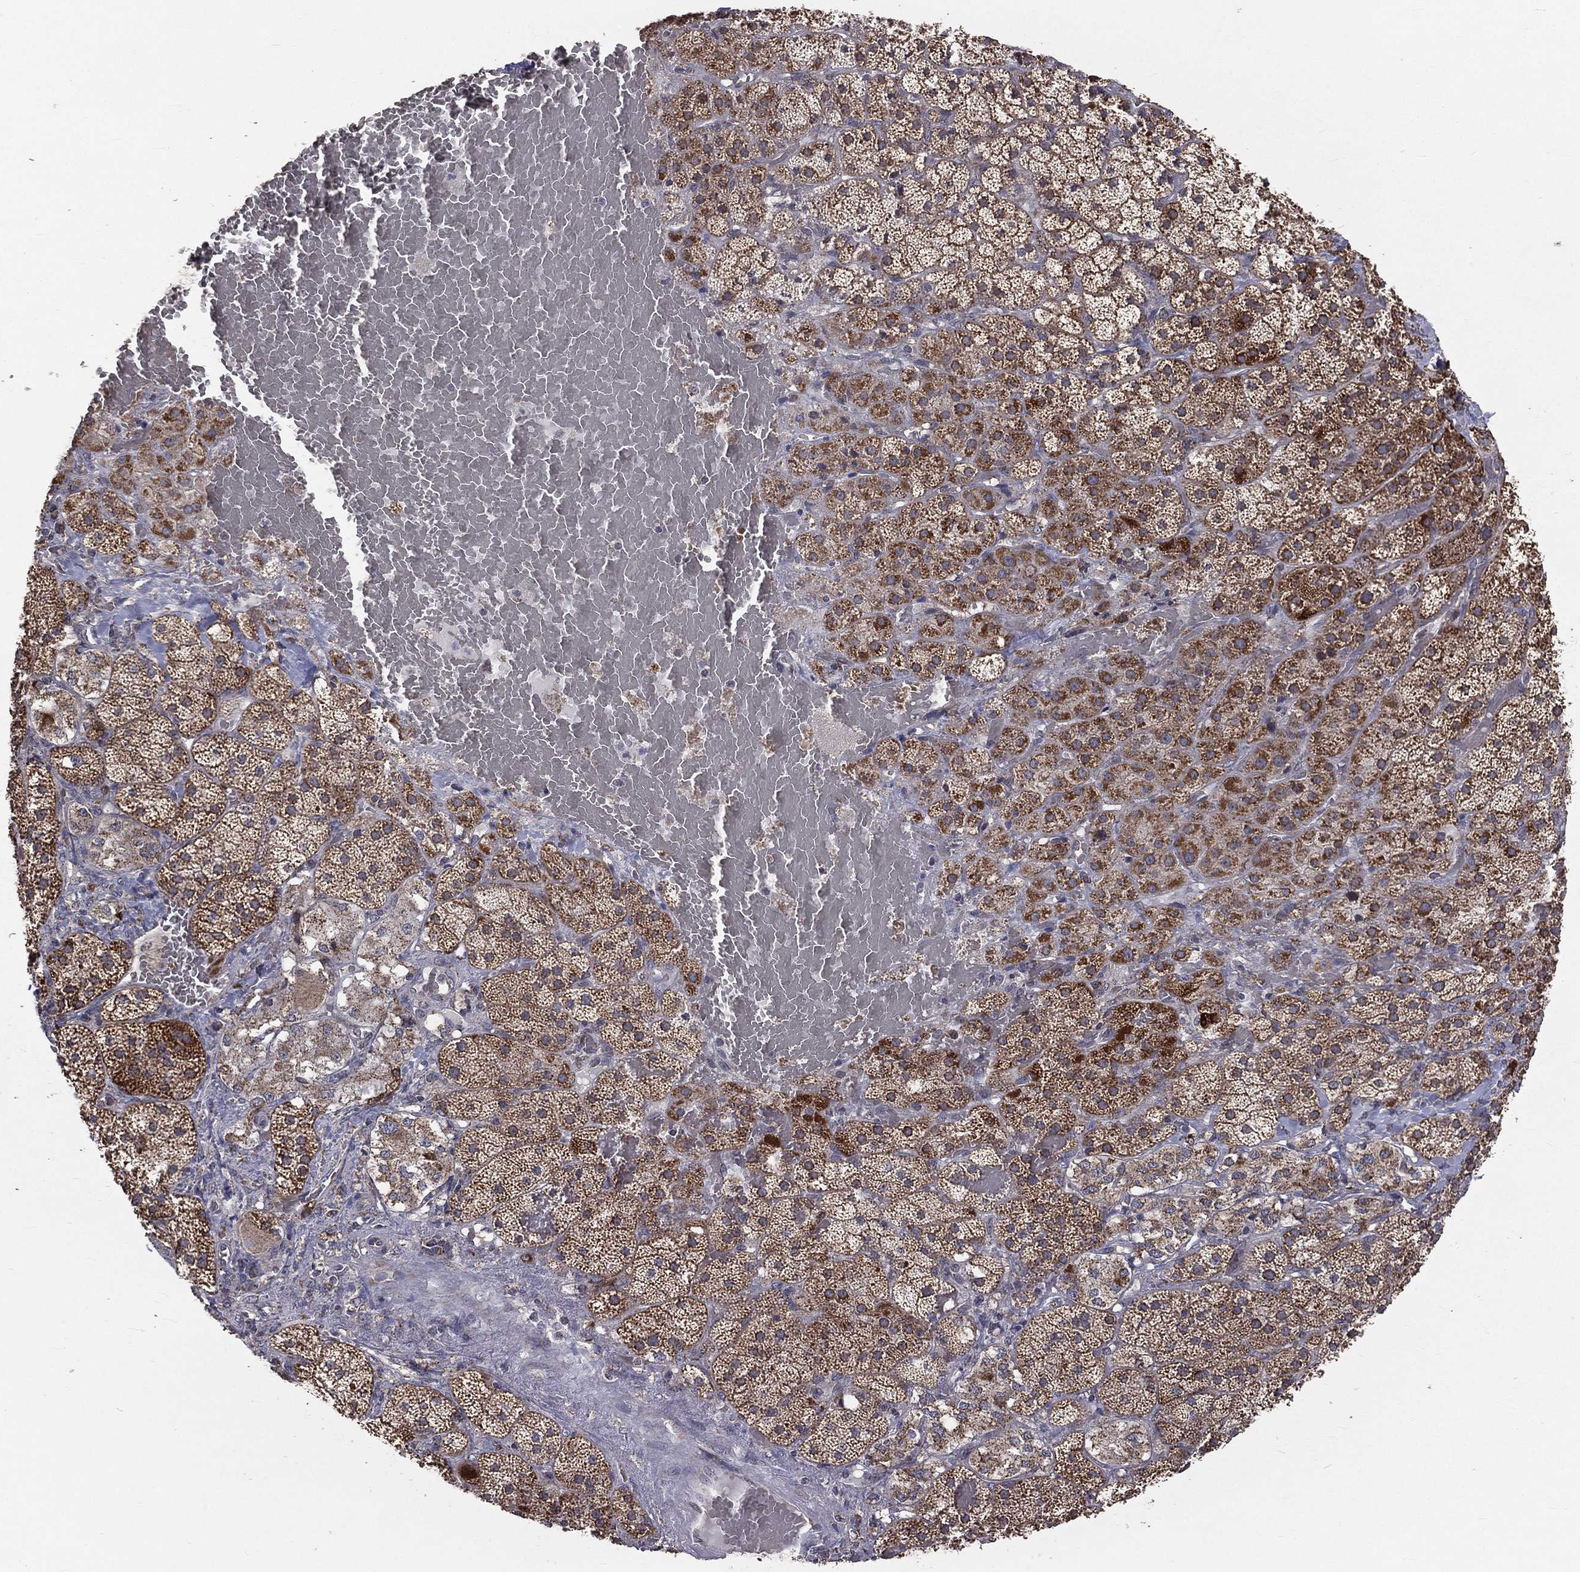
{"staining": {"intensity": "moderate", "quantity": ">75%", "location": "cytoplasmic/membranous"}, "tissue": "adrenal gland", "cell_type": "Glandular cells", "image_type": "normal", "snomed": [{"axis": "morphology", "description": "Normal tissue, NOS"}, {"axis": "topography", "description": "Adrenal gland"}], "caption": "Protein staining displays moderate cytoplasmic/membranous positivity in approximately >75% of glandular cells in benign adrenal gland. The protein of interest is shown in brown color, while the nuclei are stained blue.", "gene": "MRPL46", "patient": {"sex": "male", "age": 57}}